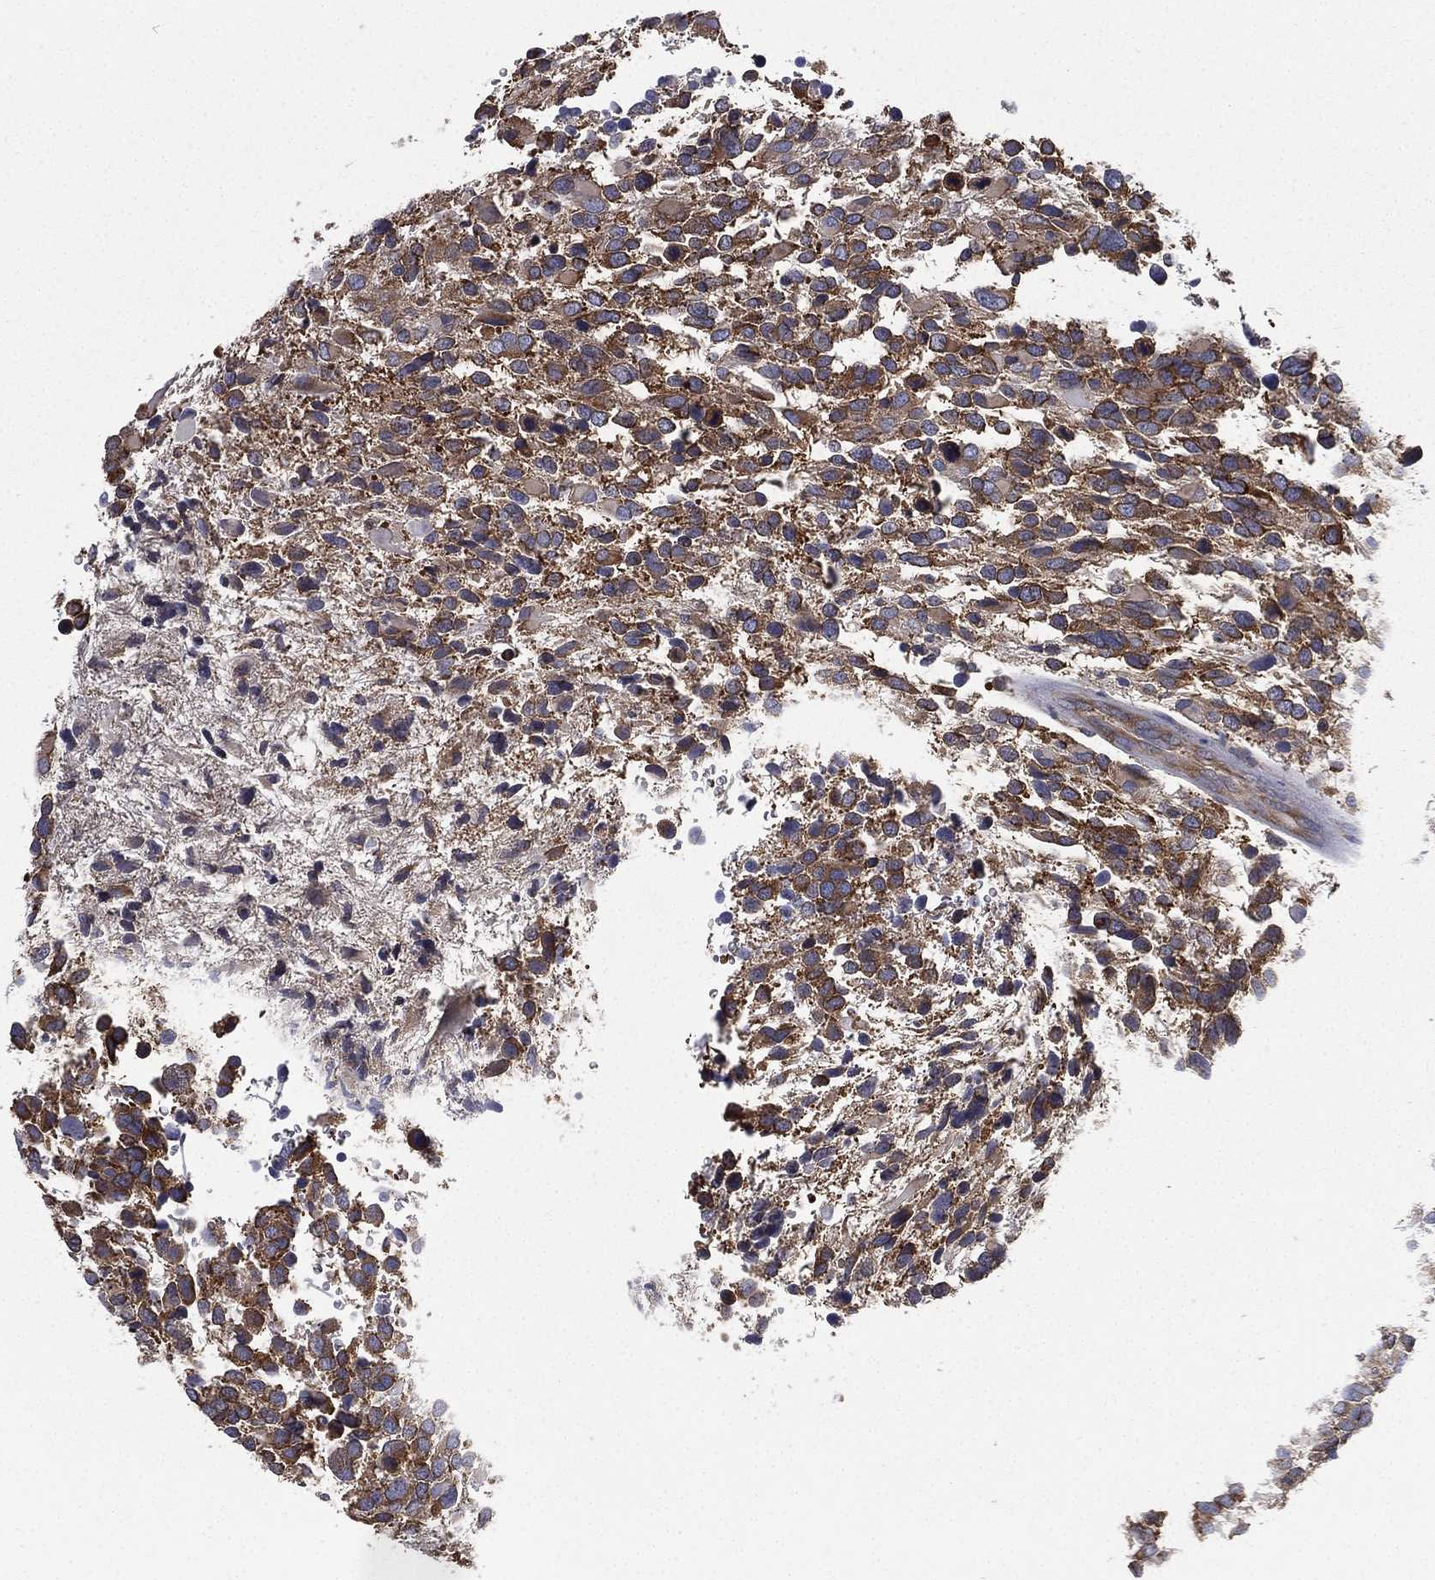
{"staining": {"intensity": "moderate", "quantity": "25%-75%", "location": "cytoplasmic/membranous"}, "tissue": "glioma", "cell_type": "Tumor cells", "image_type": "cancer", "snomed": [{"axis": "morphology", "description": "Glioma, malignant, Low grade"}, {"axis": "topography", "description": "Brain"}], "caption": "Tumor cells exhibit moderate cytoplasmic/membranous staining in approximately 25%-75% of cells in glioma. Using DAB (brown) and hematoxylin (blue) stains, captured at high magnification using brightfield microscopy.", "gene": "FARSA", "patient": {"sex": "female", "age": 32}}